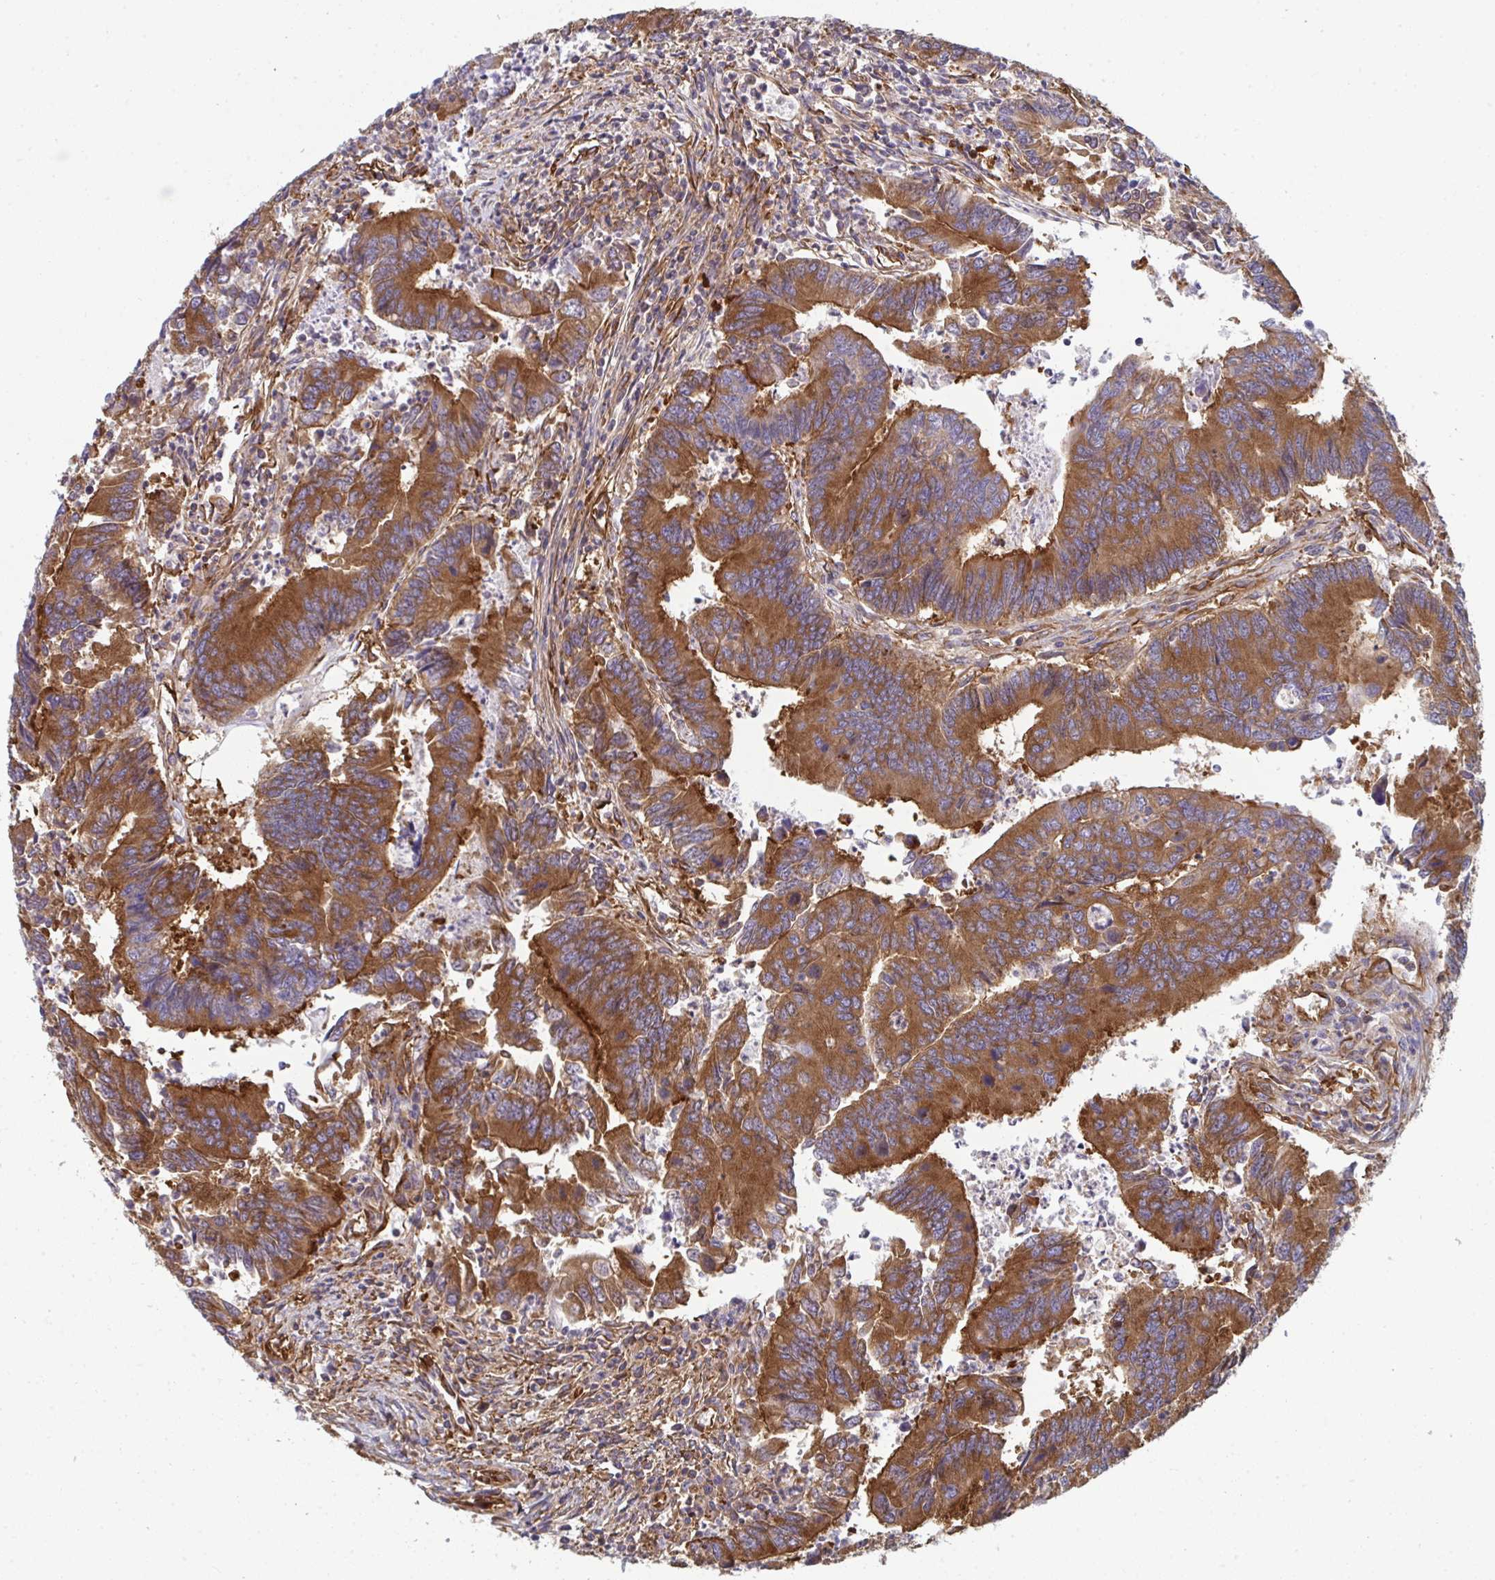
{"staining": {"intensity": "strong", "quantity": ">75%", "location": "cytoplasmic/membranous"}, "tissue": "colorectal cancer", "cell_type": "Tumor cells", "image_type": "cancer", "snomed": [{"axis": "morphology", "description": "Adenocarcinoma, NOS"}, {"axis": "topography", "description": "Colon"}], "caption": "Immunohistochemical staining of adenocarcinoma (colorectal) shows high levels of strong cytoplasmic/membranous protein staining in approximately >75% of tumor cells.", "gene": "DYNC1I2", "patient": {"sex": "female", "age": 67}}